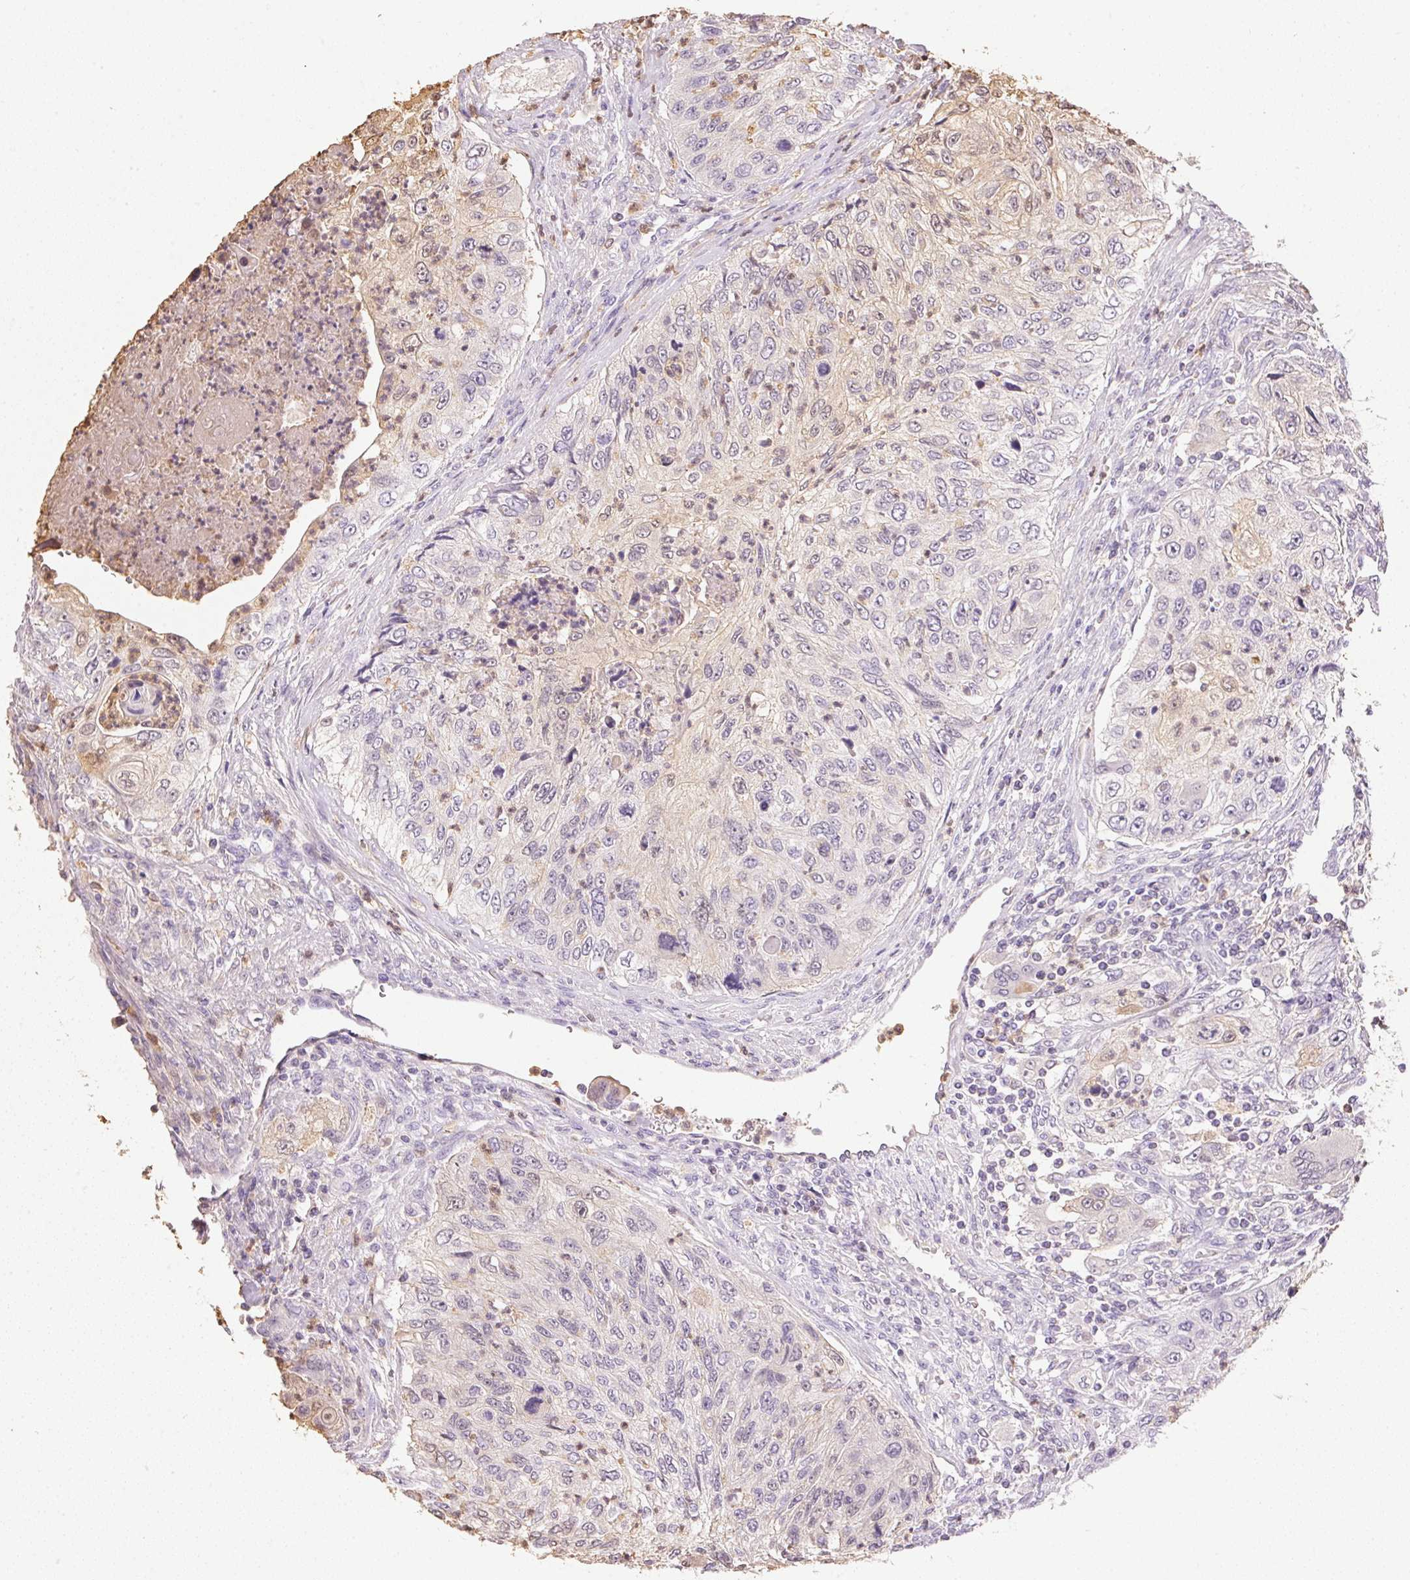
{"staining": {"intensity": "weak", "quantity": "<25%", "location": "cytoplasmic/membranous,nuclear"}, "tissue": "urothelial cancer", "cell_type": "Tumor cells", "image_type": "cancer", "snomed": [{"axis": "morphology", "description": "Urothelial carcinoma, High grade"}, {"axis": "topography", "description": "Urinary bladder"}], "caption": "IHC micrograph of neoplastic tissue: high-grade urothelial carcinoma stained with DAB (3,3'-diaminobenzidine) displays no significant protein positivity in tumor cells.", "gene": "S100A3", "patient": {"sex": "female", "age": 60}}